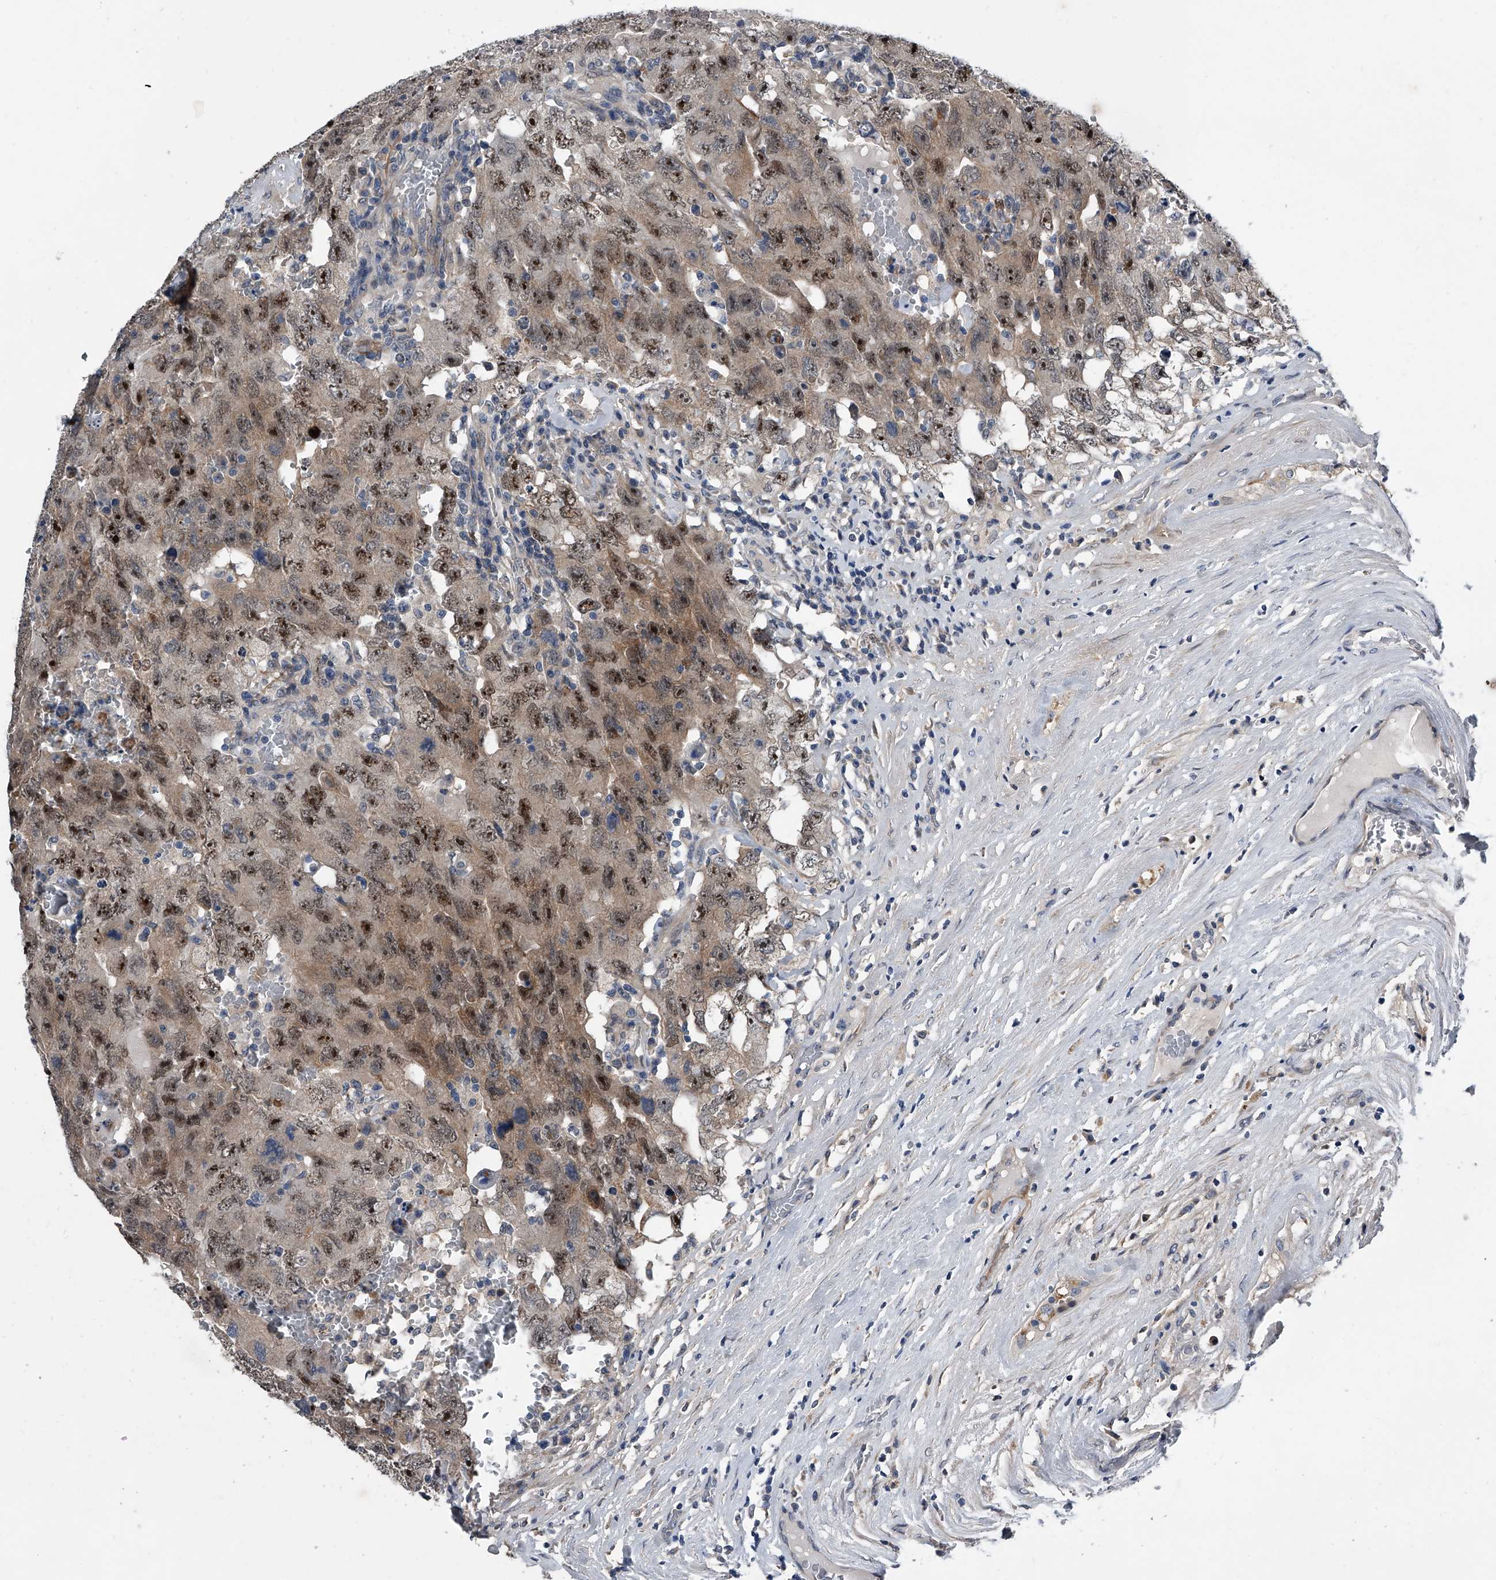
{"staining": {"intensity": "strong", "quantity": ">75%", "location": "nuclear"}, "tissue": "testis cancer", "cell_type": "Tumor cells", "image_type": "cancer", "snomed": [{"axis": "morphology", "description": "Carcinoma, Embryonal, NOS"}, {"axis": "topography", "description": "Testis"}], "caption": "Immunohistochemistry (DAB) staining of human testis cancer displays strong nuclear protein positivity in approximately >75% of tumor cells. The protein is shown in brown color, while the nuclei are stained blue.", "gene": "PHACTR1", "patient": {"sex": "male", "age": 26}}